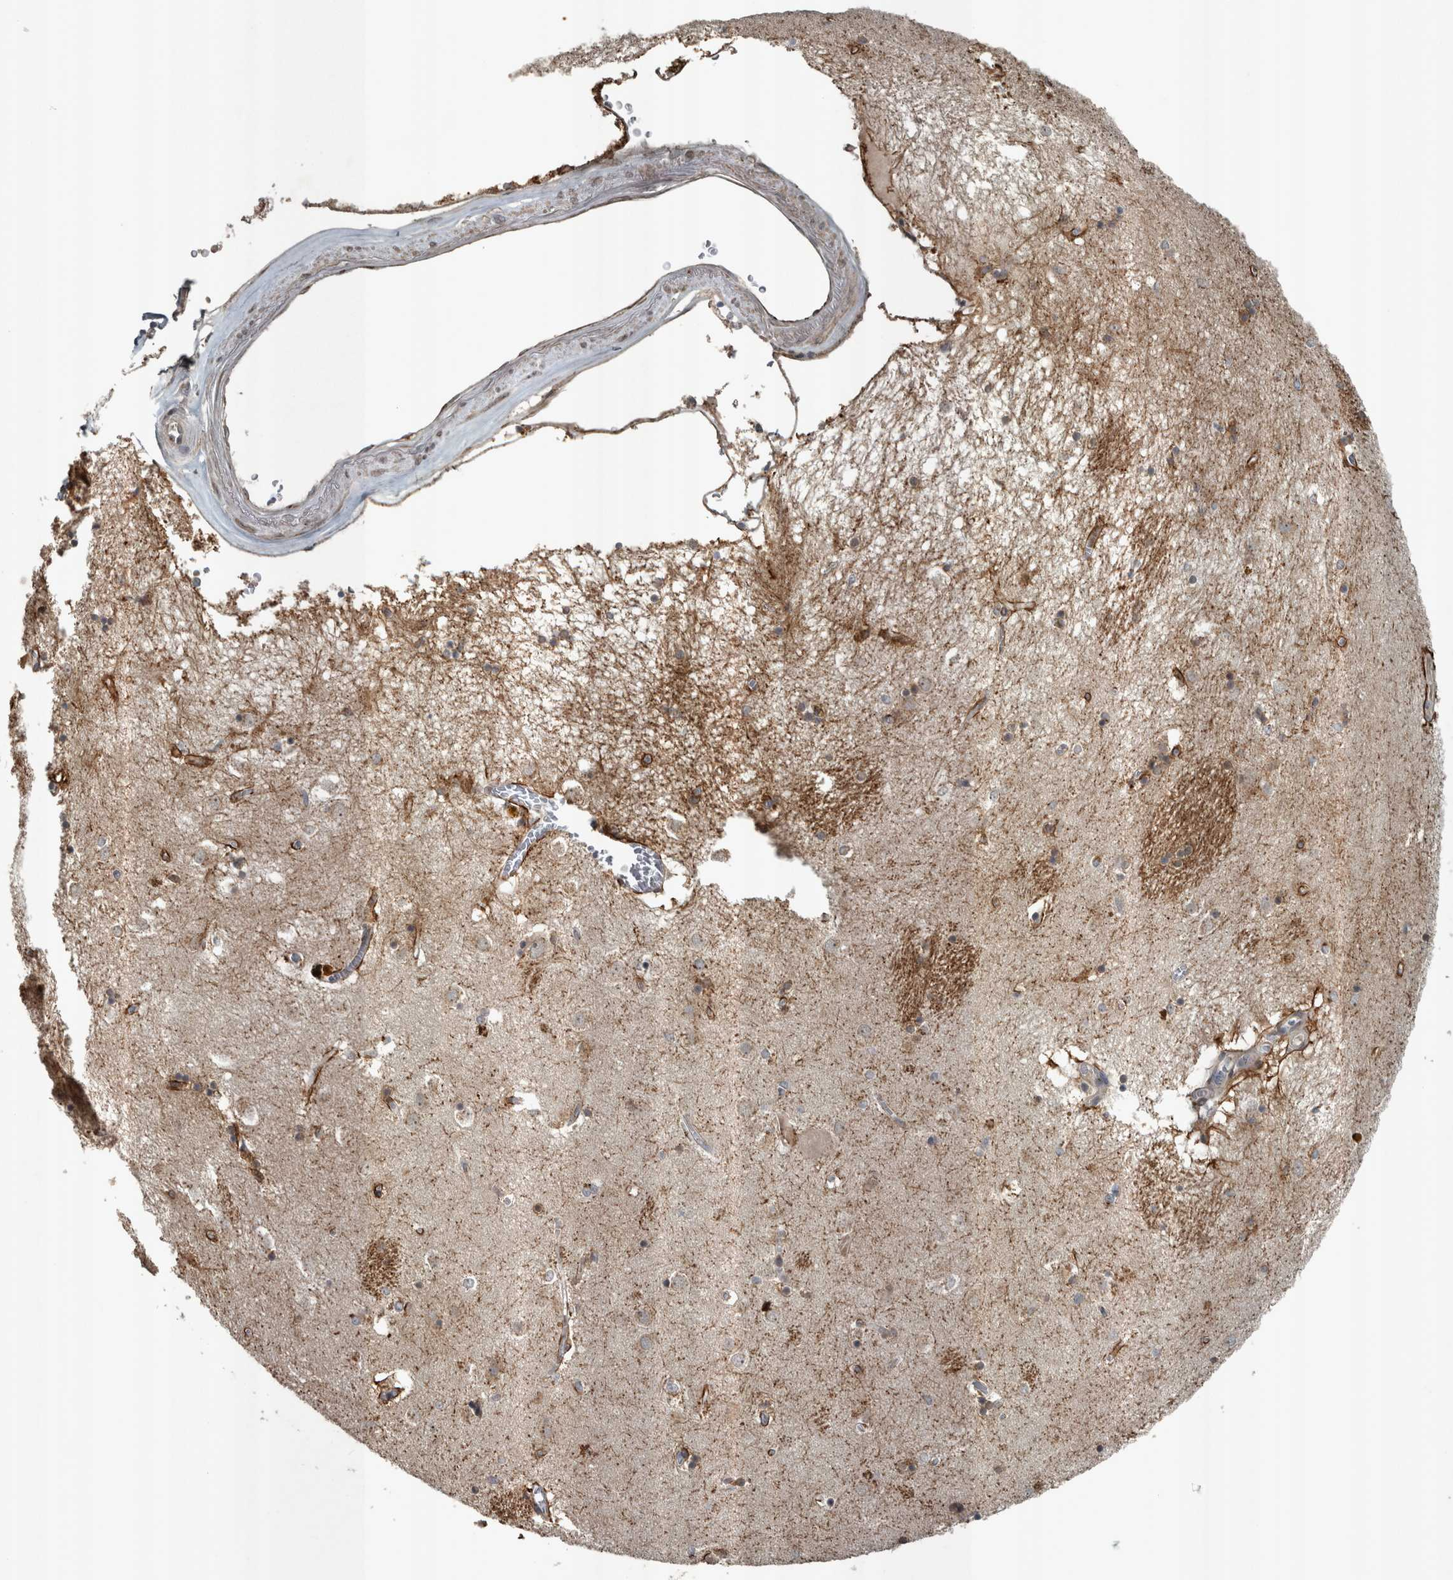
{"staining": {"intensity": "moderate", "quantity": "<25%", "location": "cytoplasmic/membranous"}, "tissue": "caudate", "cell_type": "Glial cells", "image_type": "normal", "snomed": [{"axis": "morphology", "description": "Normal tissue, NOS"}, {"axis": "topography", "description": "Lateral ventricle wall"}], "caption": "Immunohistochemical staining of normal caudate displays moderate cytoplasmic/membranous protein staining in about <25% of glial cells.", "gene": "ZNF345", "patient": {"sex": "male", "age": 70}}